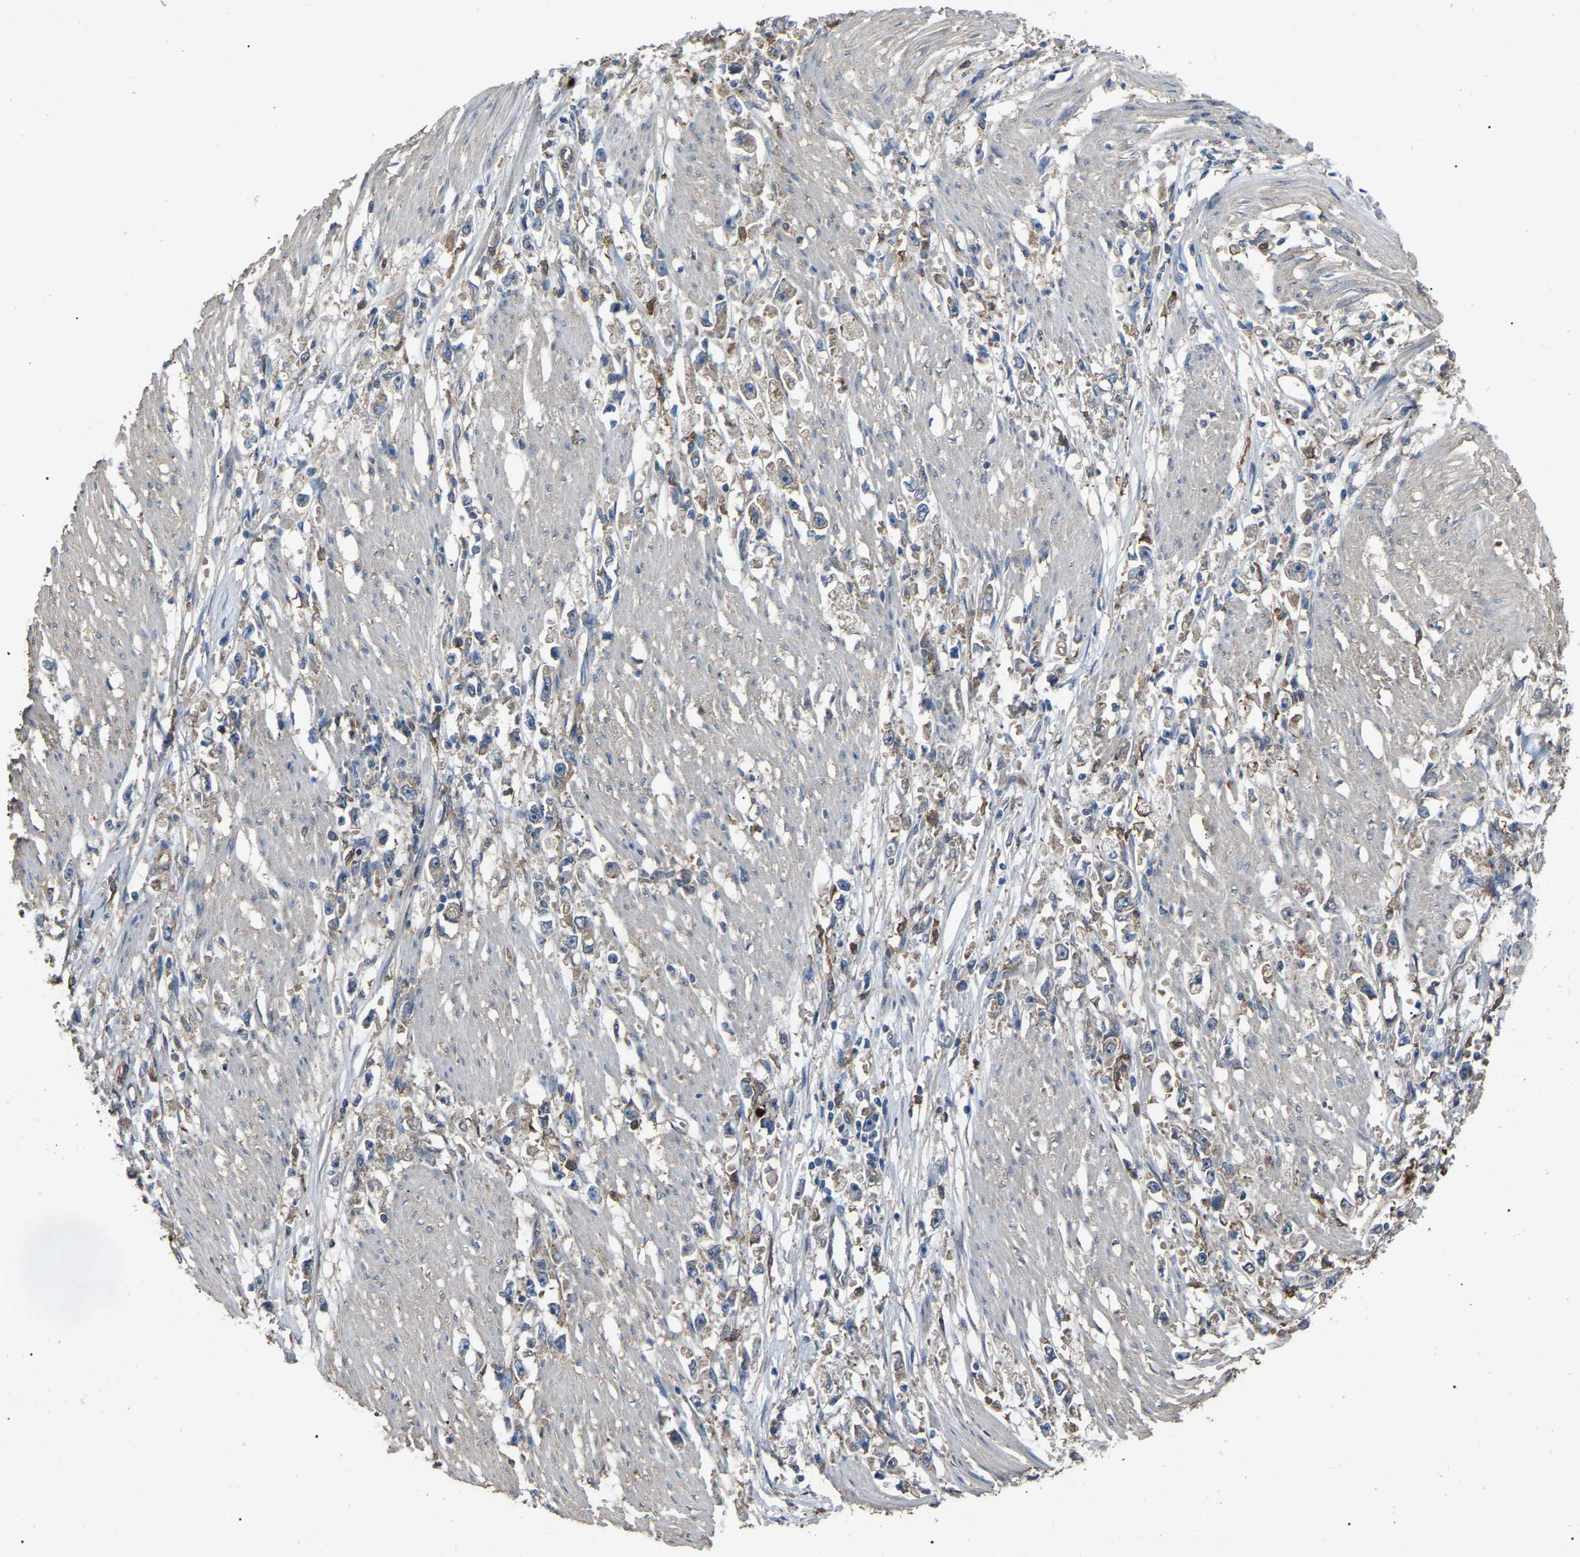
{"staining": {"intensity": "moderate", "quantity": ">75%", "location": "cytoplasmic/membranous"}, "tissue": "stomach cancer", "cell_type": "Tumor cells", "image_type": "cancer", "snomed": [{"axis": "morphology", "description": "Adenocarcinoma, NOS"}, {"axis": "topography", "description": "Stomach"}], "caption": "A brown stain highlights moderate cytoplasmic/membranous positivity of a protein in adenocarcinoma (stomach) tumor cells.", "gene": "AIMP1", "patient": {"sex": "female", "age": 59}}